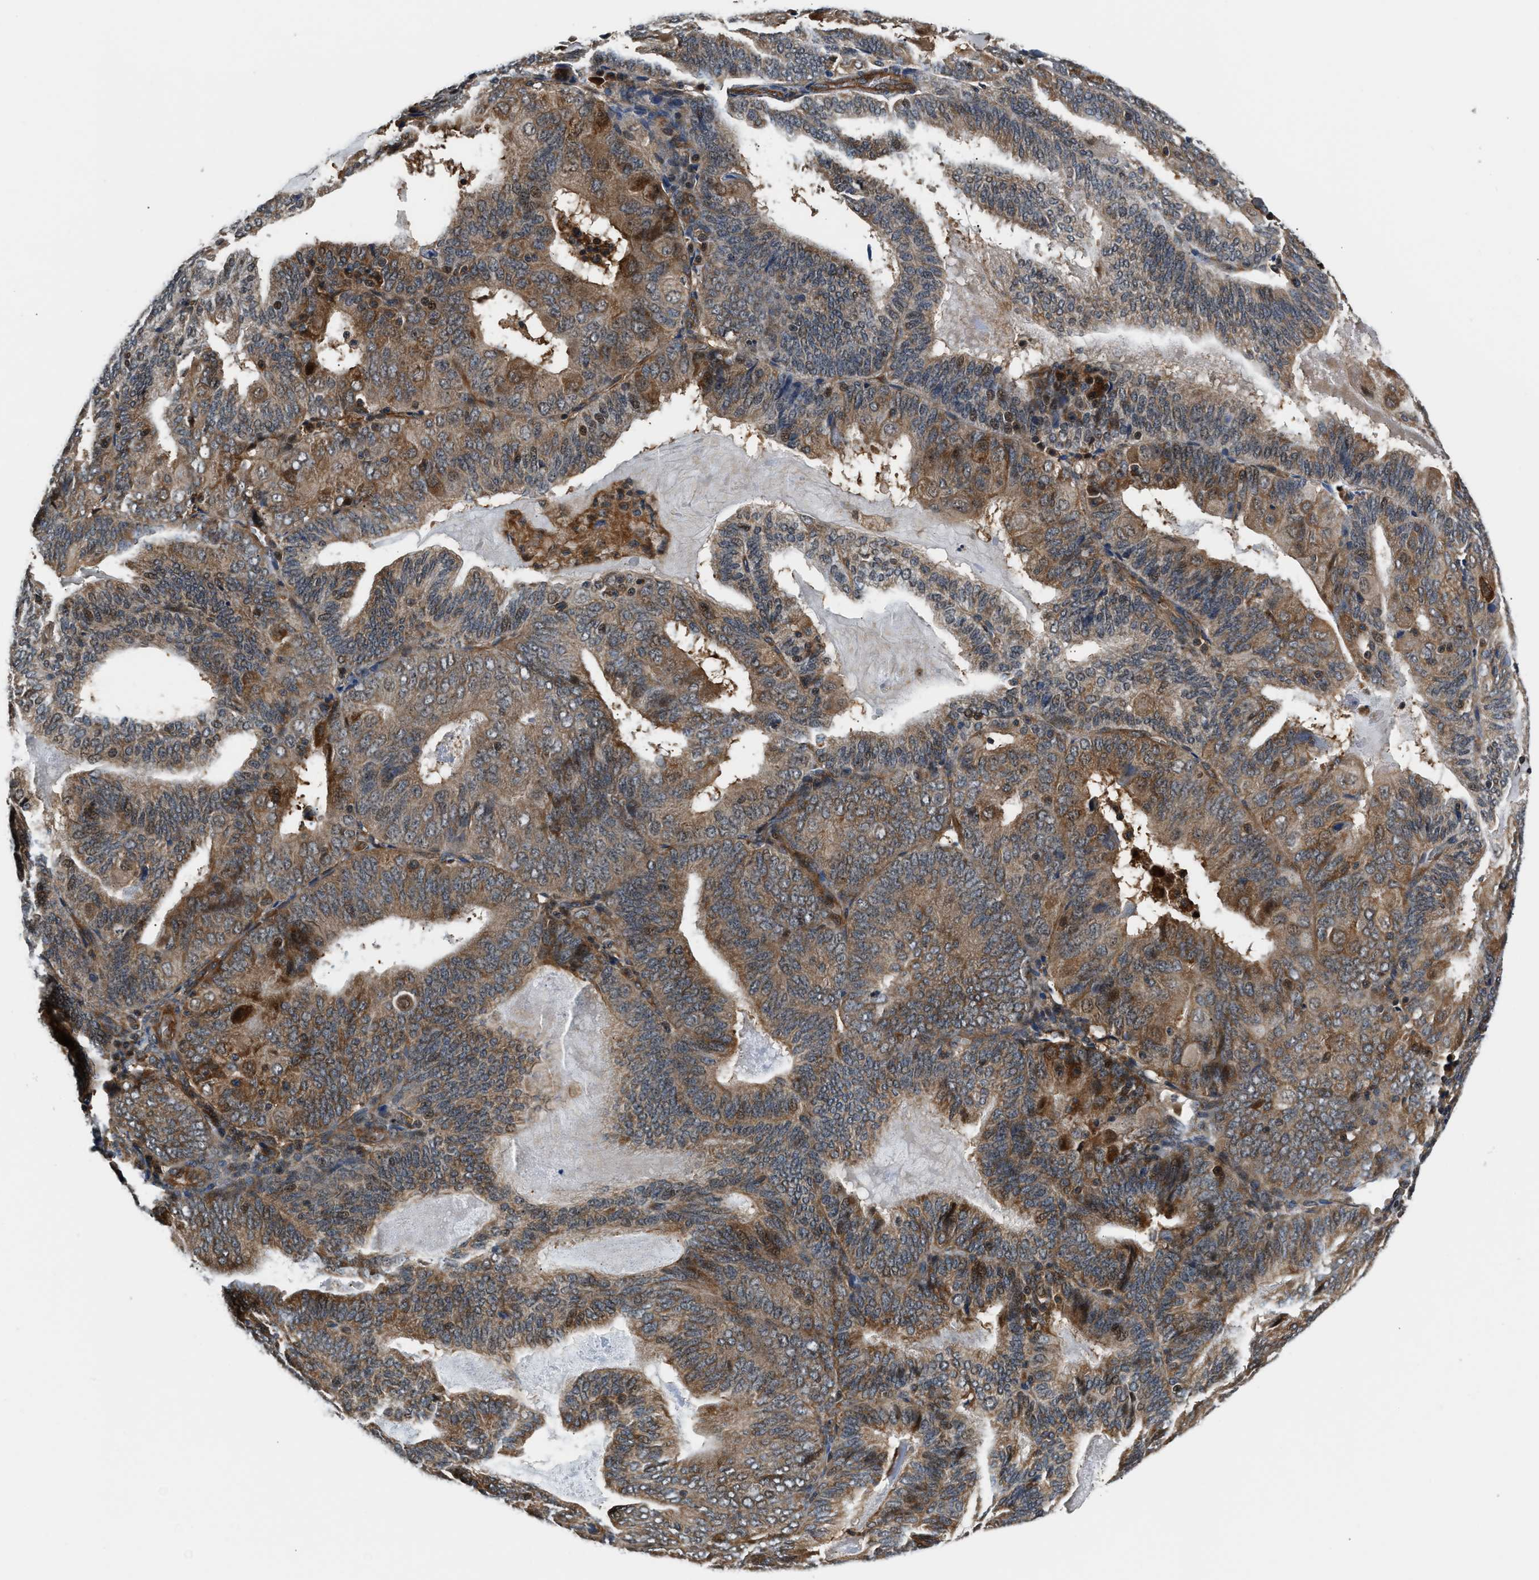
{"staining": {"intensity": "moderate", "quantity": ">75%", "location": "cytoplasmic/membranous,nuclear"}, "tissue": "endometrial cancer", "cell_type": "Tumor cells", "image_type": "cancer", "snomed": [{"axis": "morphology", "description": "Adenocarcinoma, NOS"}, {"axis": "topography", "description": "Endometrium"}], "caption": "Immunohistochemistry (IHC) of human endometrial cancer (adenocarcinoma) exhibits medium levels of moderate cytoplasmic/membranous and nuclear positivity in approximately >75% of tumor cells.", "gene": "TUT7", "patient": {"sex": "female", "age": 81}}